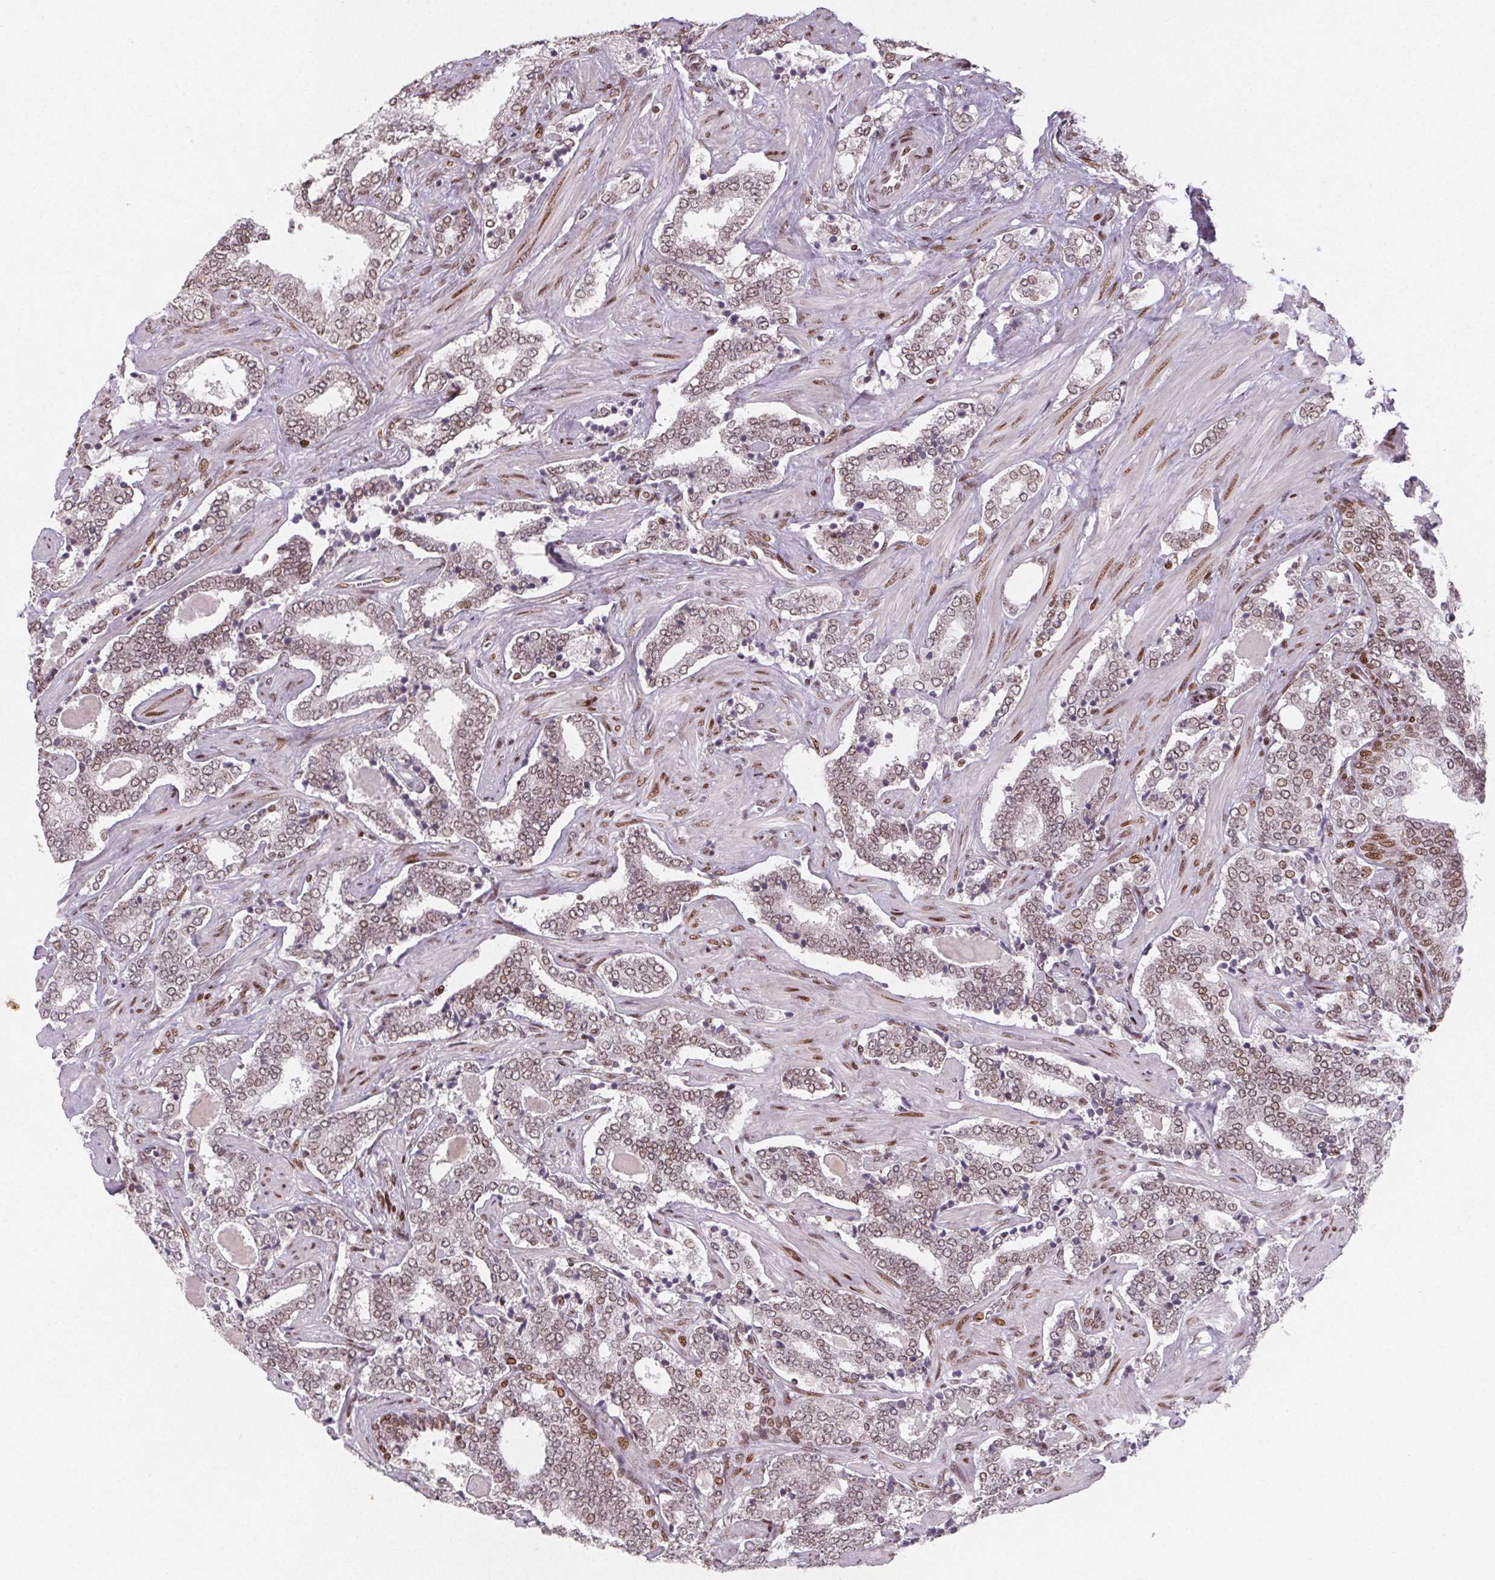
{"staining": {"intensity": "moderate", "quantity": ">75%", "location": "nuclear"}, "tissue": "prostate cancer", "cell_type": "Tumor cells", "image_type": "cancer", "snomed": [{"axis": "morphology", "description": "Adenocarcinoma, High grade"}, {"axis": "topography", "description": "Prostate"}], "caption": "IHC of human high-grade adenocarcinoma (prostate) shows medium levels of moderate nuclear expression in about >75% of tumor cells.", "gene": "KMT2A", "patient": {"sex": "male", "age": 60}}